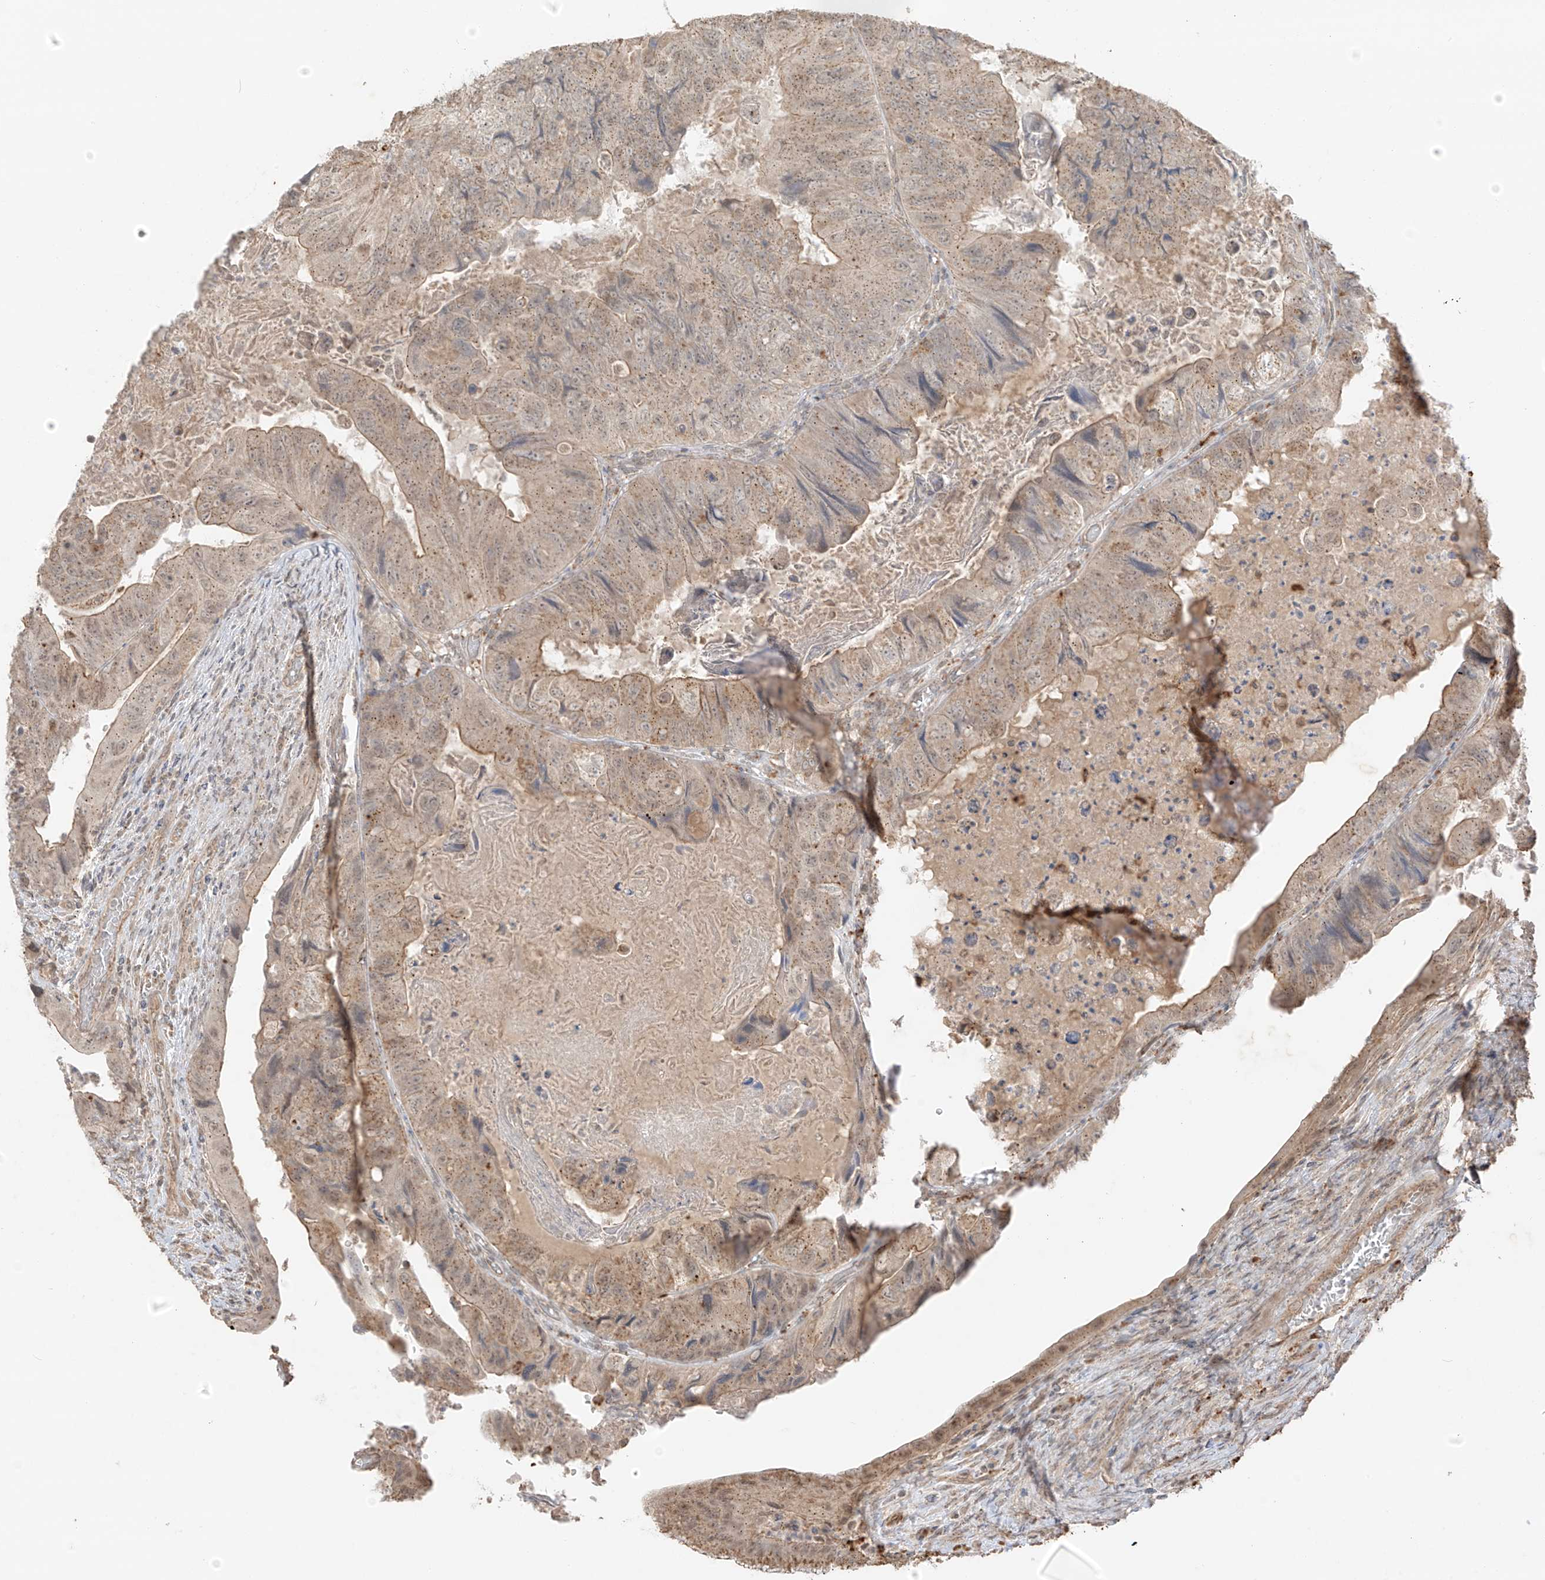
{"staining": {"intensity": "moderate", "quantity": "25%-75%", "location": "cytoplasmic/membranous"}, "tissue": "colorectal cancer", "cell_type": "Tumor cells", "image_type": "cancer", "snomed": [{"axis": "morphology", "description": "Adenocarcinoma, NOS"}, {"axis": "topography", "description": "Rectum"}], "caption": "The histopathology image displays immunohistochemical staining of adenocarcinoma (colorectal). There is moderate cytoplasmic/membranous positivity is appreciated in approximately 25%-75% of tumor cells. The staining is performed using DAB brown chromogen to label protein expression. The nuclei are counter-stained blue using hematoxylin.", "gene": "N4BP3", "patient": {"sex": "male", "age": 63}}